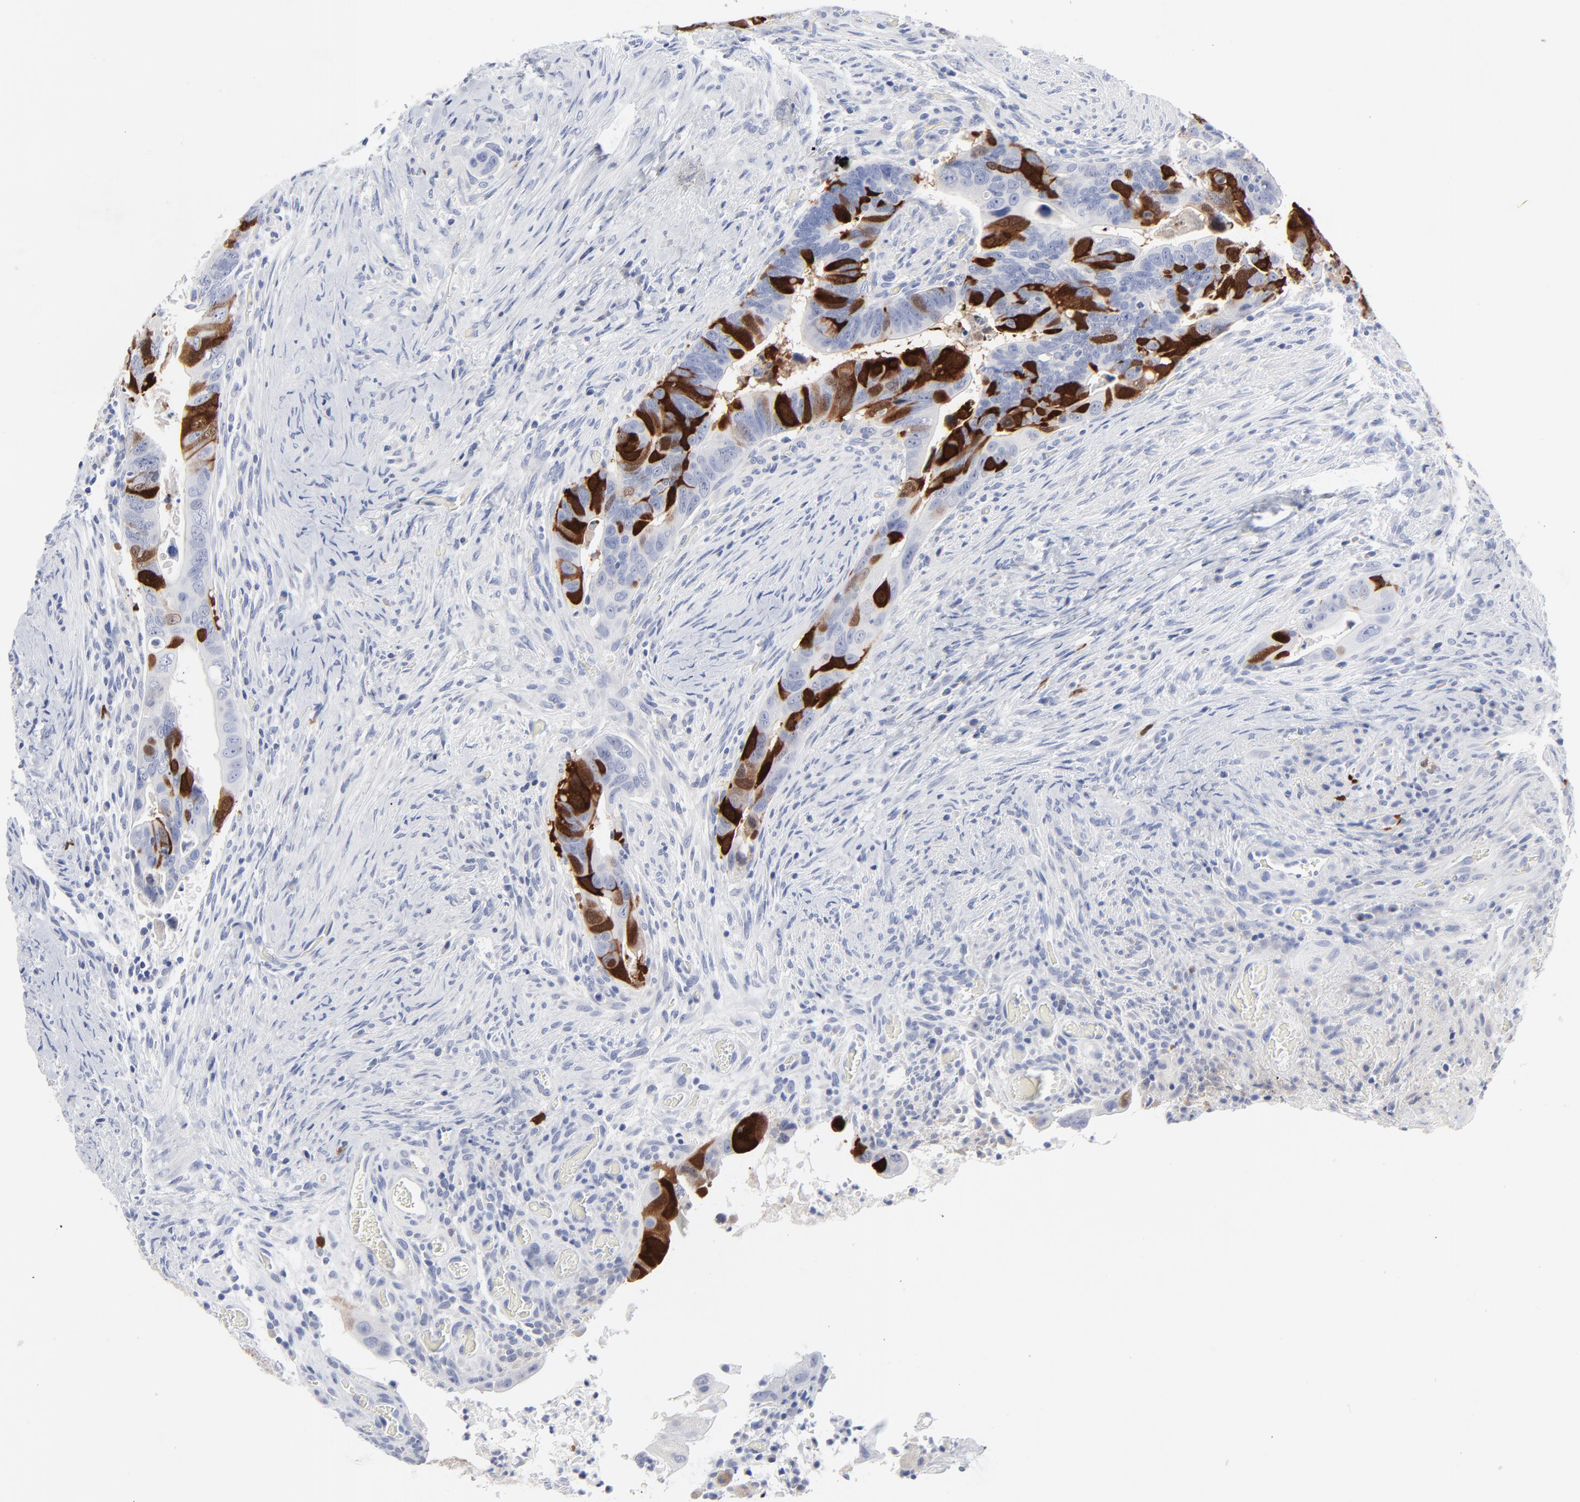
{"staining": {"intensity": "strong", "quantity": "25%-75%", "location": "cytoplasmic/membranous,nuclear"}, "tissue": "colorectal cancer", "cell_type": "Tumor cells", "image_type": "cancer", "snomed": [{"axis": "morphology", "description": "Adenocarcinoma, NOS"}, {"axis": "topography", "description": "Rectum"}], "caption": "Adenocarcinoma (colorectal) stained for a protein reveals strong cytoplasmic/membranous and nuclear positivity in tumor cells. (DAB IHC, brown staining for protein, blue staining for nuclei).", "gene": "CDK1", "patient": {"sex": "male", "age": 53}}